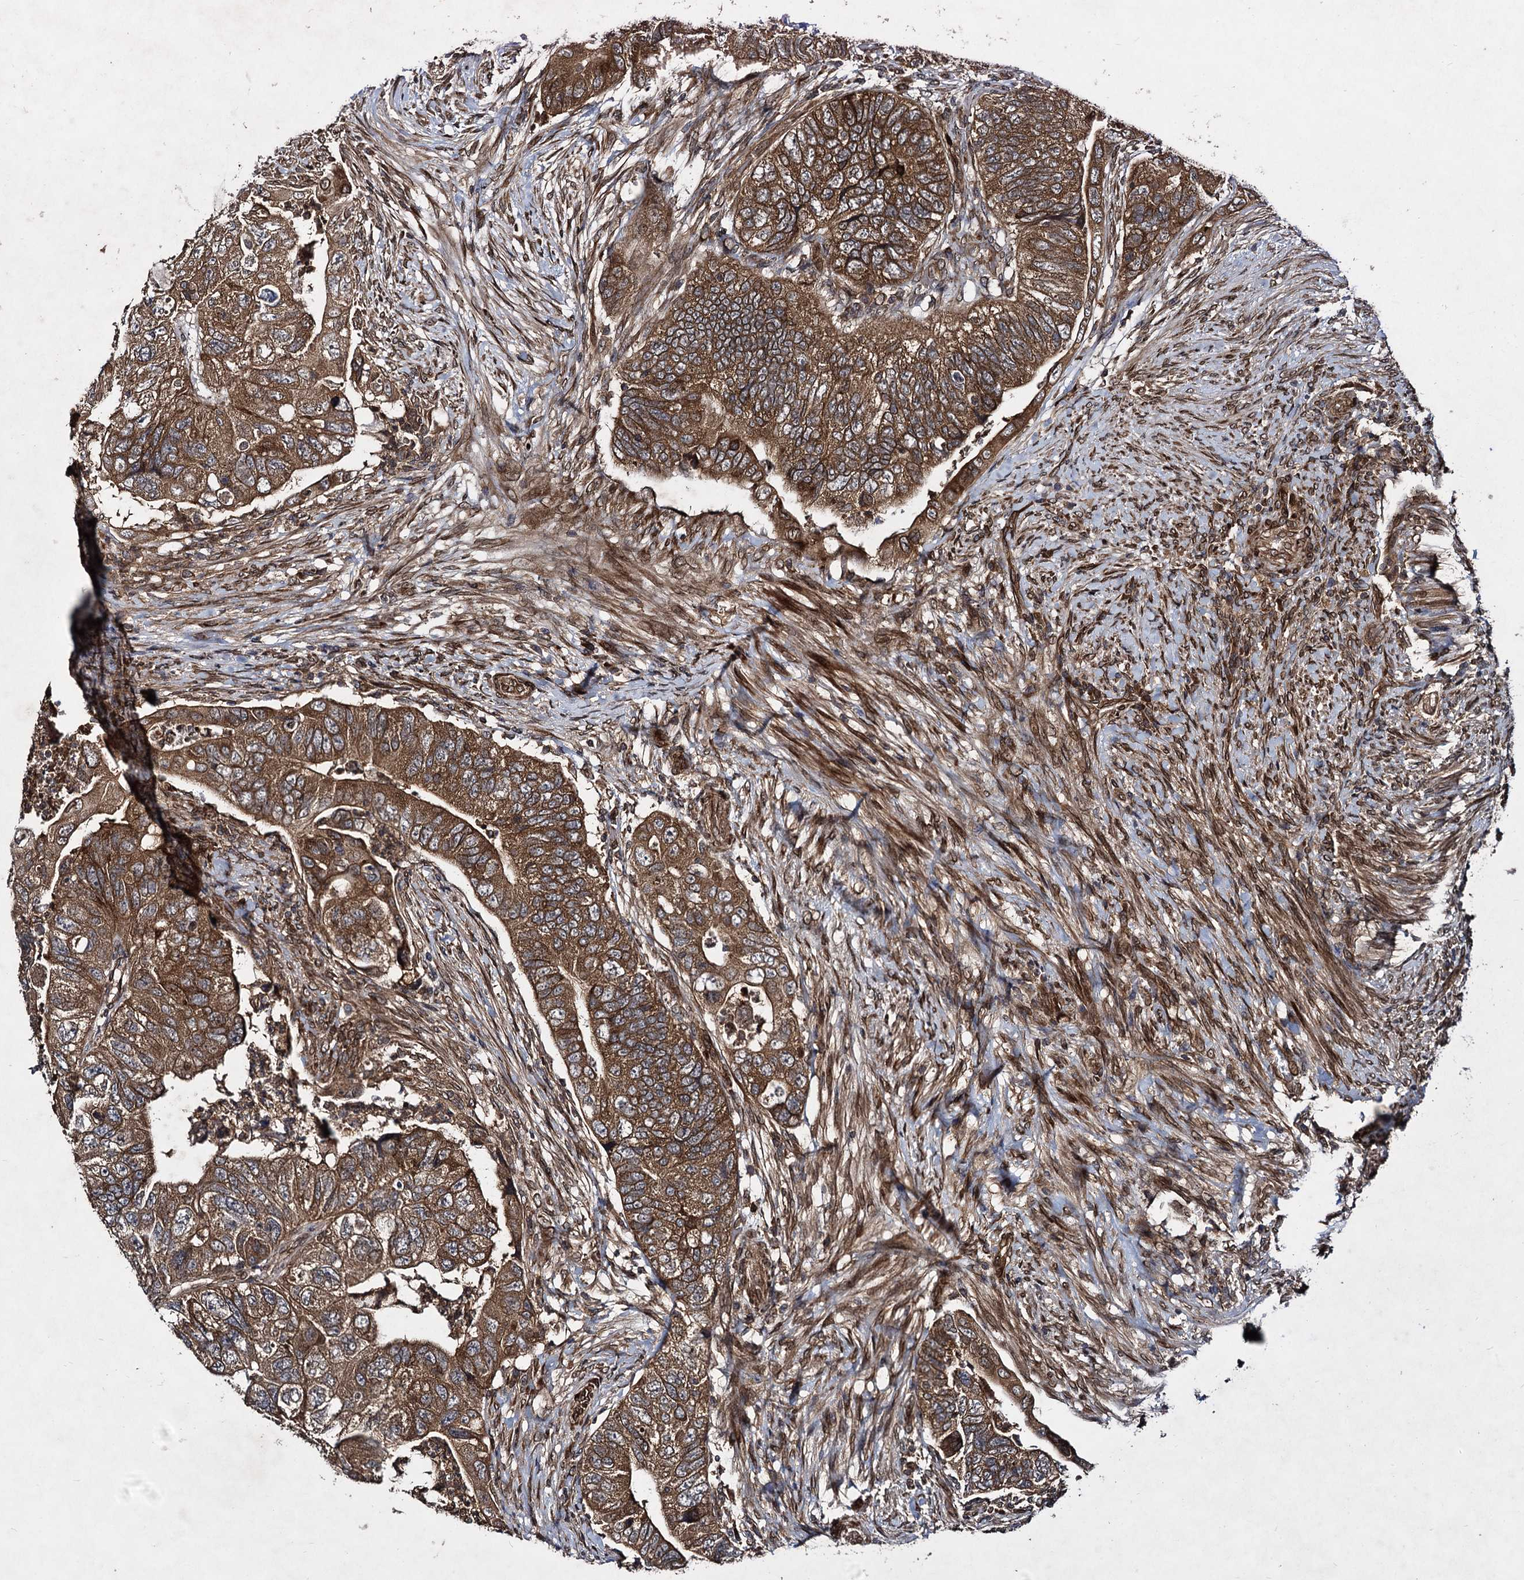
{"staining": {"intensity": "strong", "quantity": ">75%", "location": "cytoplasmic/membranous"}, "tissue": "colorectal cancer", "cell_type": "Tumor cells", "image_type": "cancer", "snomed": [{"axis": "morphology", "description": "Adenocarcinoma, NOS"}, {"axis": "topography", "description": "Rectum"}], "caption": "Strong cytoplasmic/membranous expression is present in approximately >75% of tumor cells in colorectal cancer (adenocarcinoma). The staining was performed using DAB (3,3'-diaminobenzidine), with brown indicating positive protein expression. Nuclei are stained blue with hematoxylin.", "gene": "DCP1B", "patient": {"sex": "male", "age": 63}}